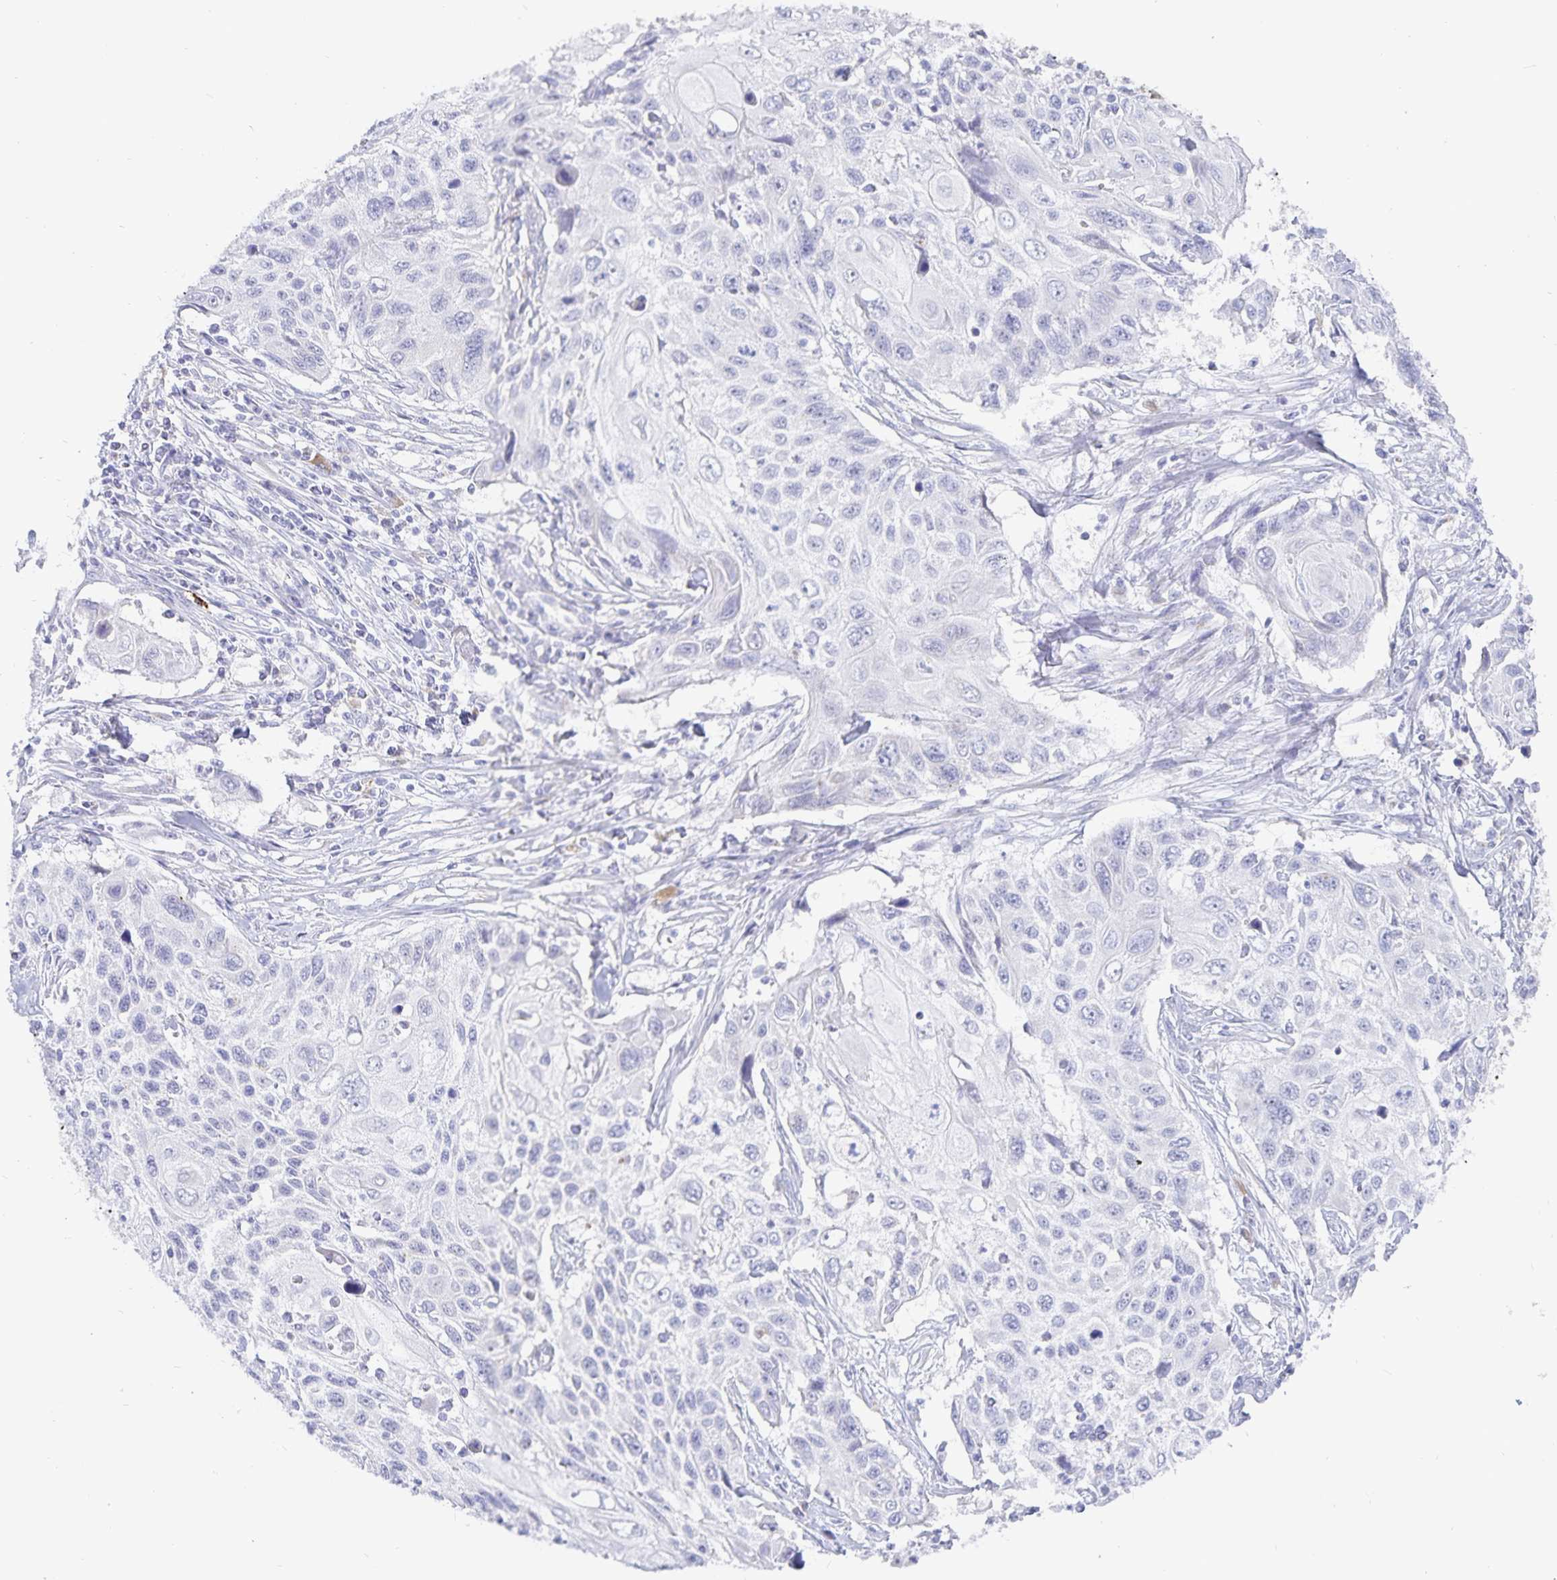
{"staining": {"intensity": "negative", "quantity": "none", "location": "none"}, "tissue": "cervical cancer", "cell_type": "Tumor cells", "image_type": "cancer", "snomed": [{"axis": "morphology", "description": "Squamous cell carcinoma, NOS"}, {"axis": "topography", "description": "Cervix"}], "caption": "Immunohistochemical staining of cervical cancer exhibits no significant positivity in tumor cells.", "gene": "PKHD1", "patient": {"sex": "female", "age": 70}}